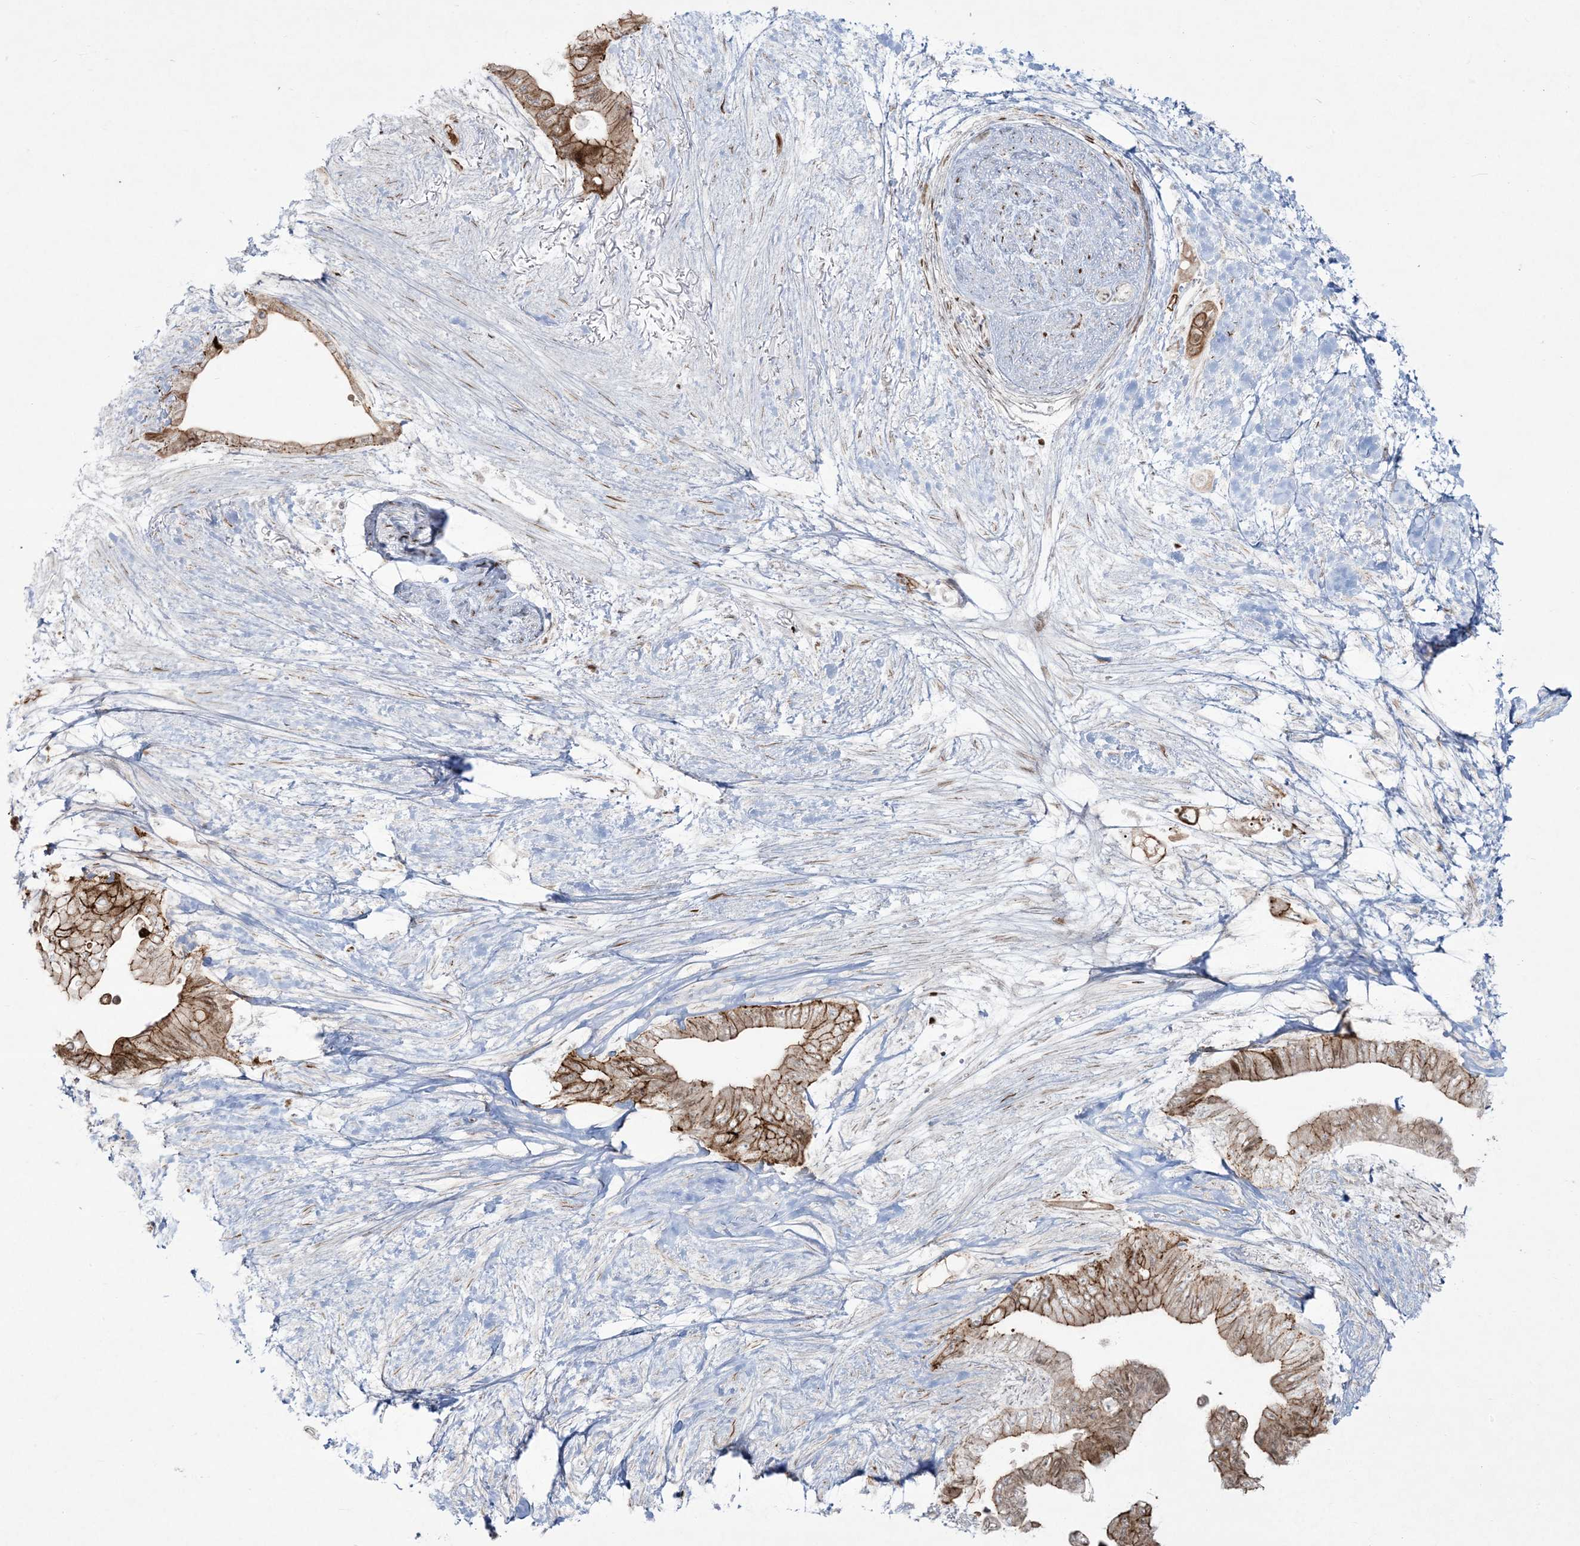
{"staining": {"intensity": "moderate", "quantity": ">75%", "location": "cytoplasmic/membranous"}, "tissue": "pancreatic cancer", "cell_type": "Tumor cells", "image_type": "cancer", "snomed": [{"axis": "morphology", "description": "Adenocarcinoma, NOS"}, {"axis": "topography", "description": "Pancreas"}], "caption": "Protein expression analysis of pancreatic cancer (adenocarcinoma) exhibits moderate cytoplasmic/membranous staining in about >75% of tumor cells.", "gene": "RBM10", "patient": {"sex": "female", "age": 72}}